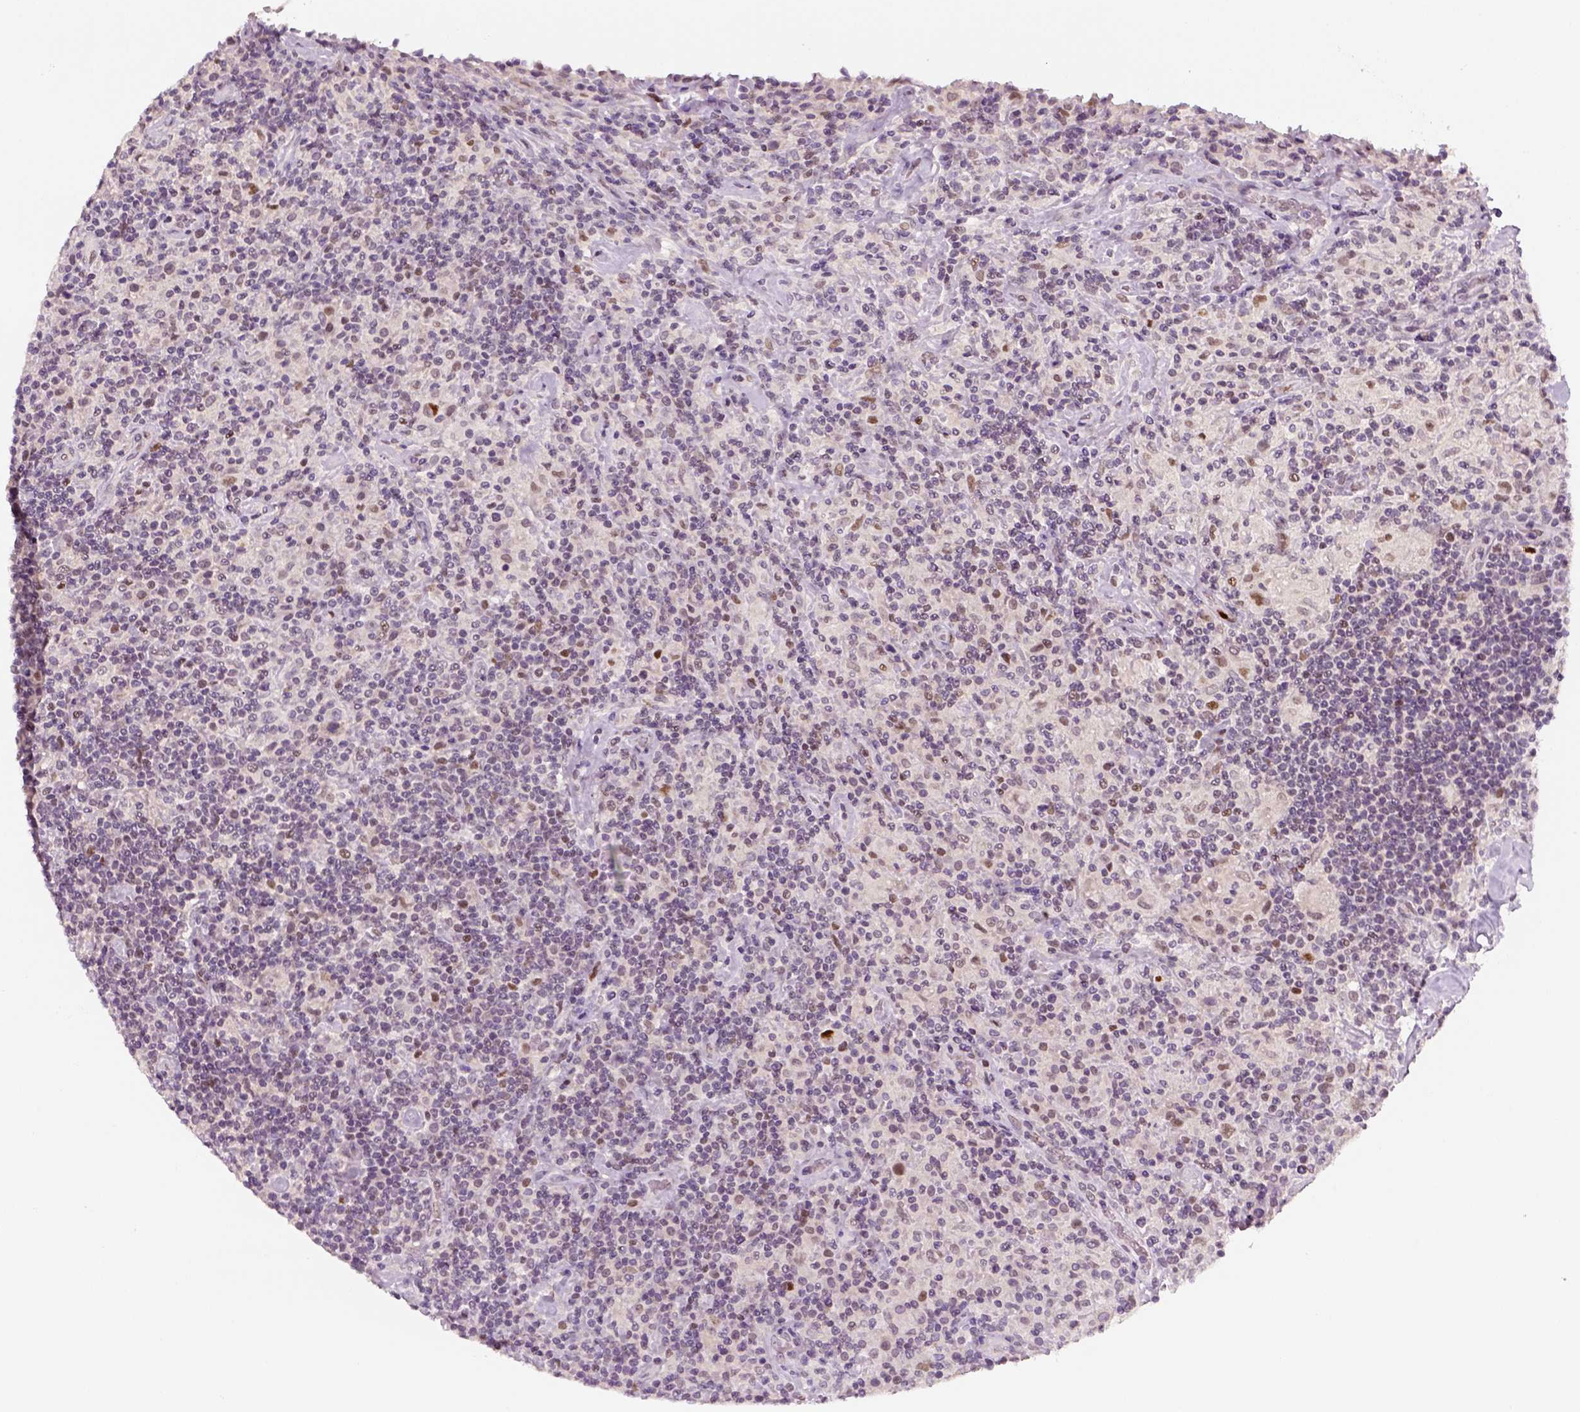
{"staining": {"intensity": "strong", "quantity": ">75%", "location": "nuclear"}, "tissue": "lymphoma", "cell_type": "Tumor cells", "image_type": "cancer", "snomed": [{"axis": "morphology", "description": "Hodgkin's disease, NOS"}, {"axis": "topography", "description": "Lymph node"}], "caption": "Protein positivity by IHC demonstrates strong nuclear expression in about >75% of tumor cells in lymphoma.", "gene": "TP53", "patient": {"sex": "male", "age": 70}}